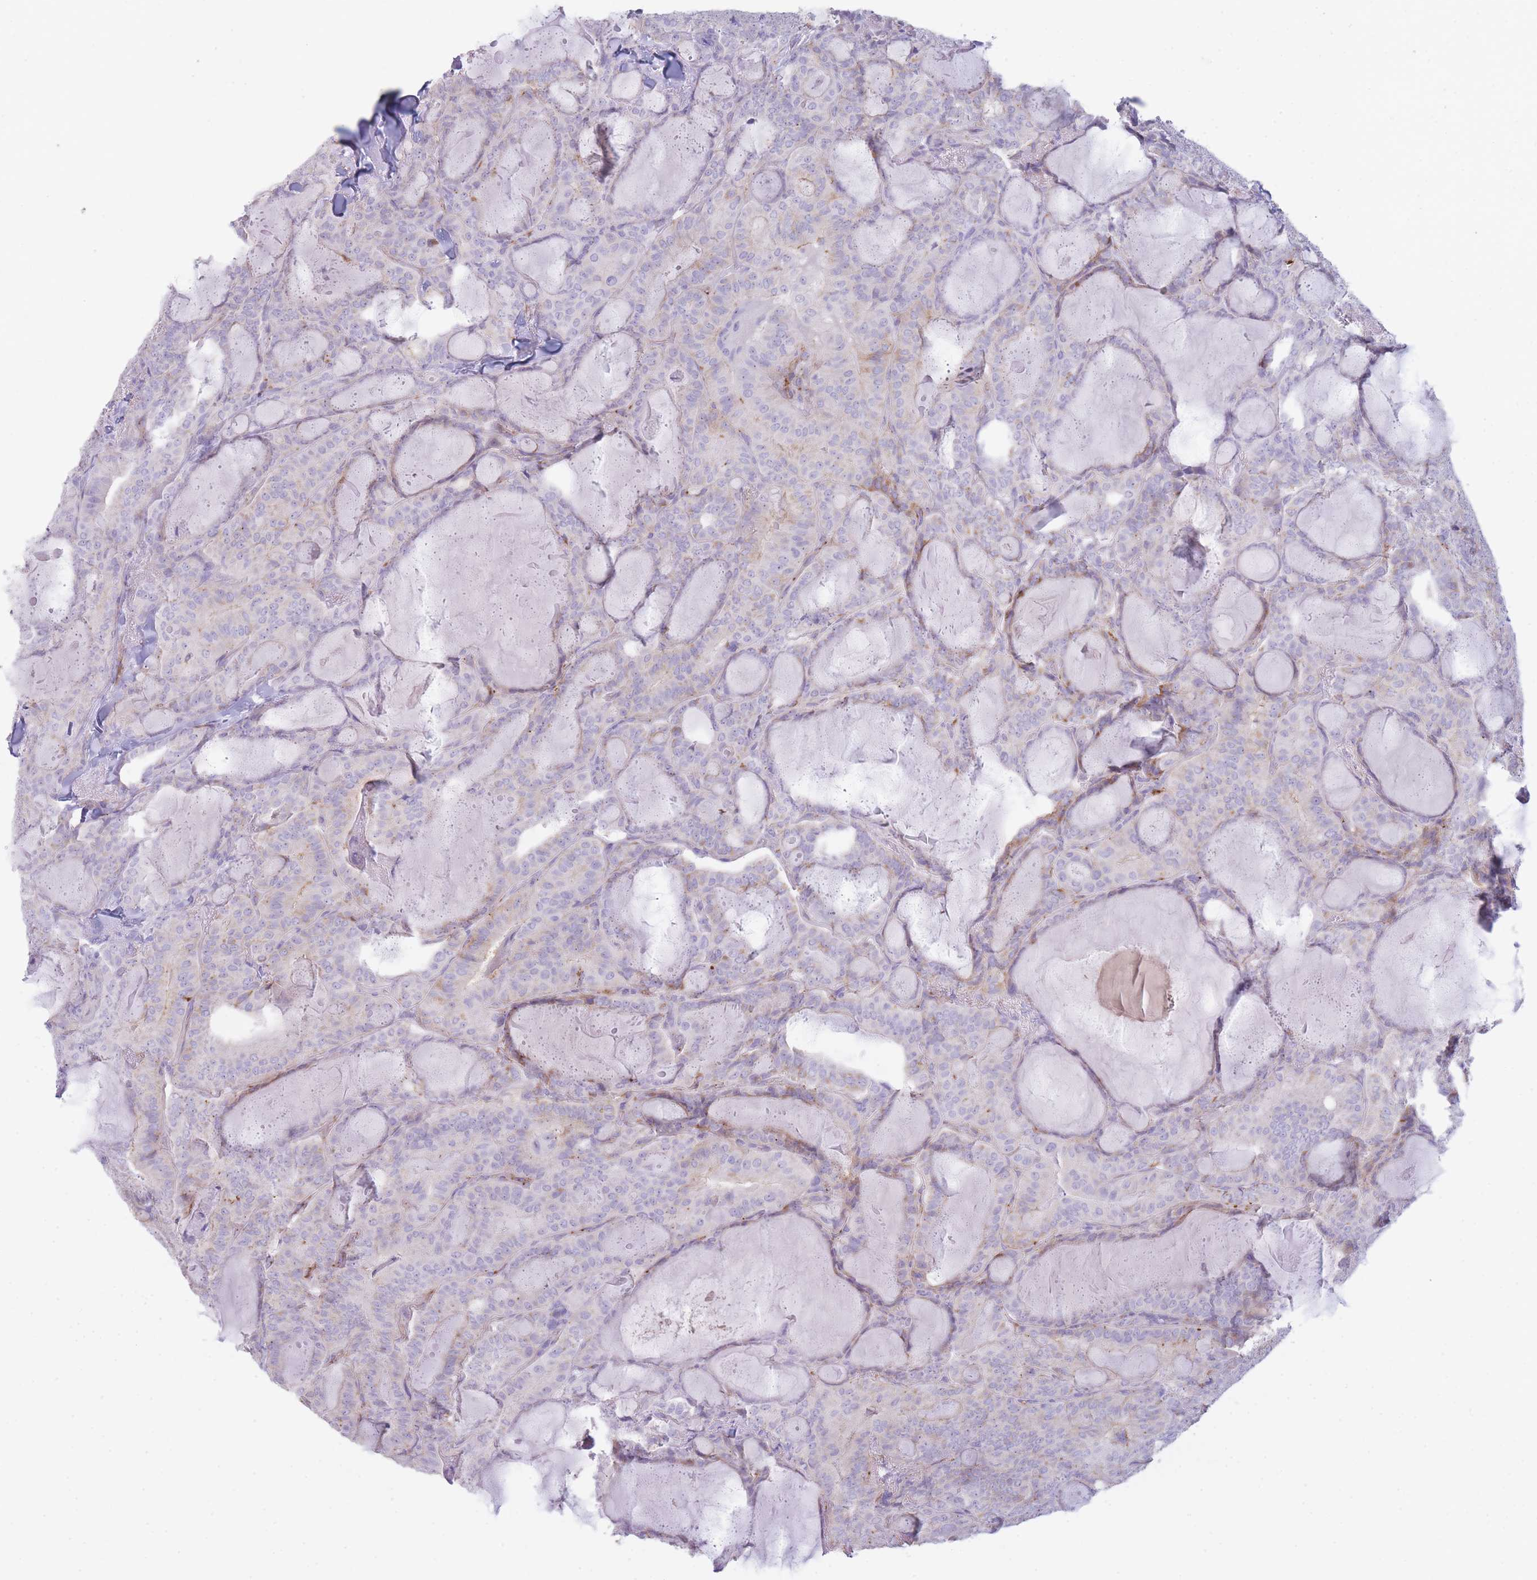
{"staining": {"intensity": "weak", "quantity": "<25%", "location": "cytoplasmic/membranous"}, "tissue": "thyroid cancer", "cell_type": "Tumor cells", "image_type": "cancer", "snomed": [{"axis": "morphology", "description": "Papillary adenocarcinoma, NOS"}, {"axis": "topography", "description": "Thyroid gland"}], "caption": "This is an immunohistochemistry (IHC) image of thyroid cancer (papillary adenocarcinoma). There is no expression in tumor cells.", "gene": "UTP14A", "patient": {"sex": "female", "age": 68}}